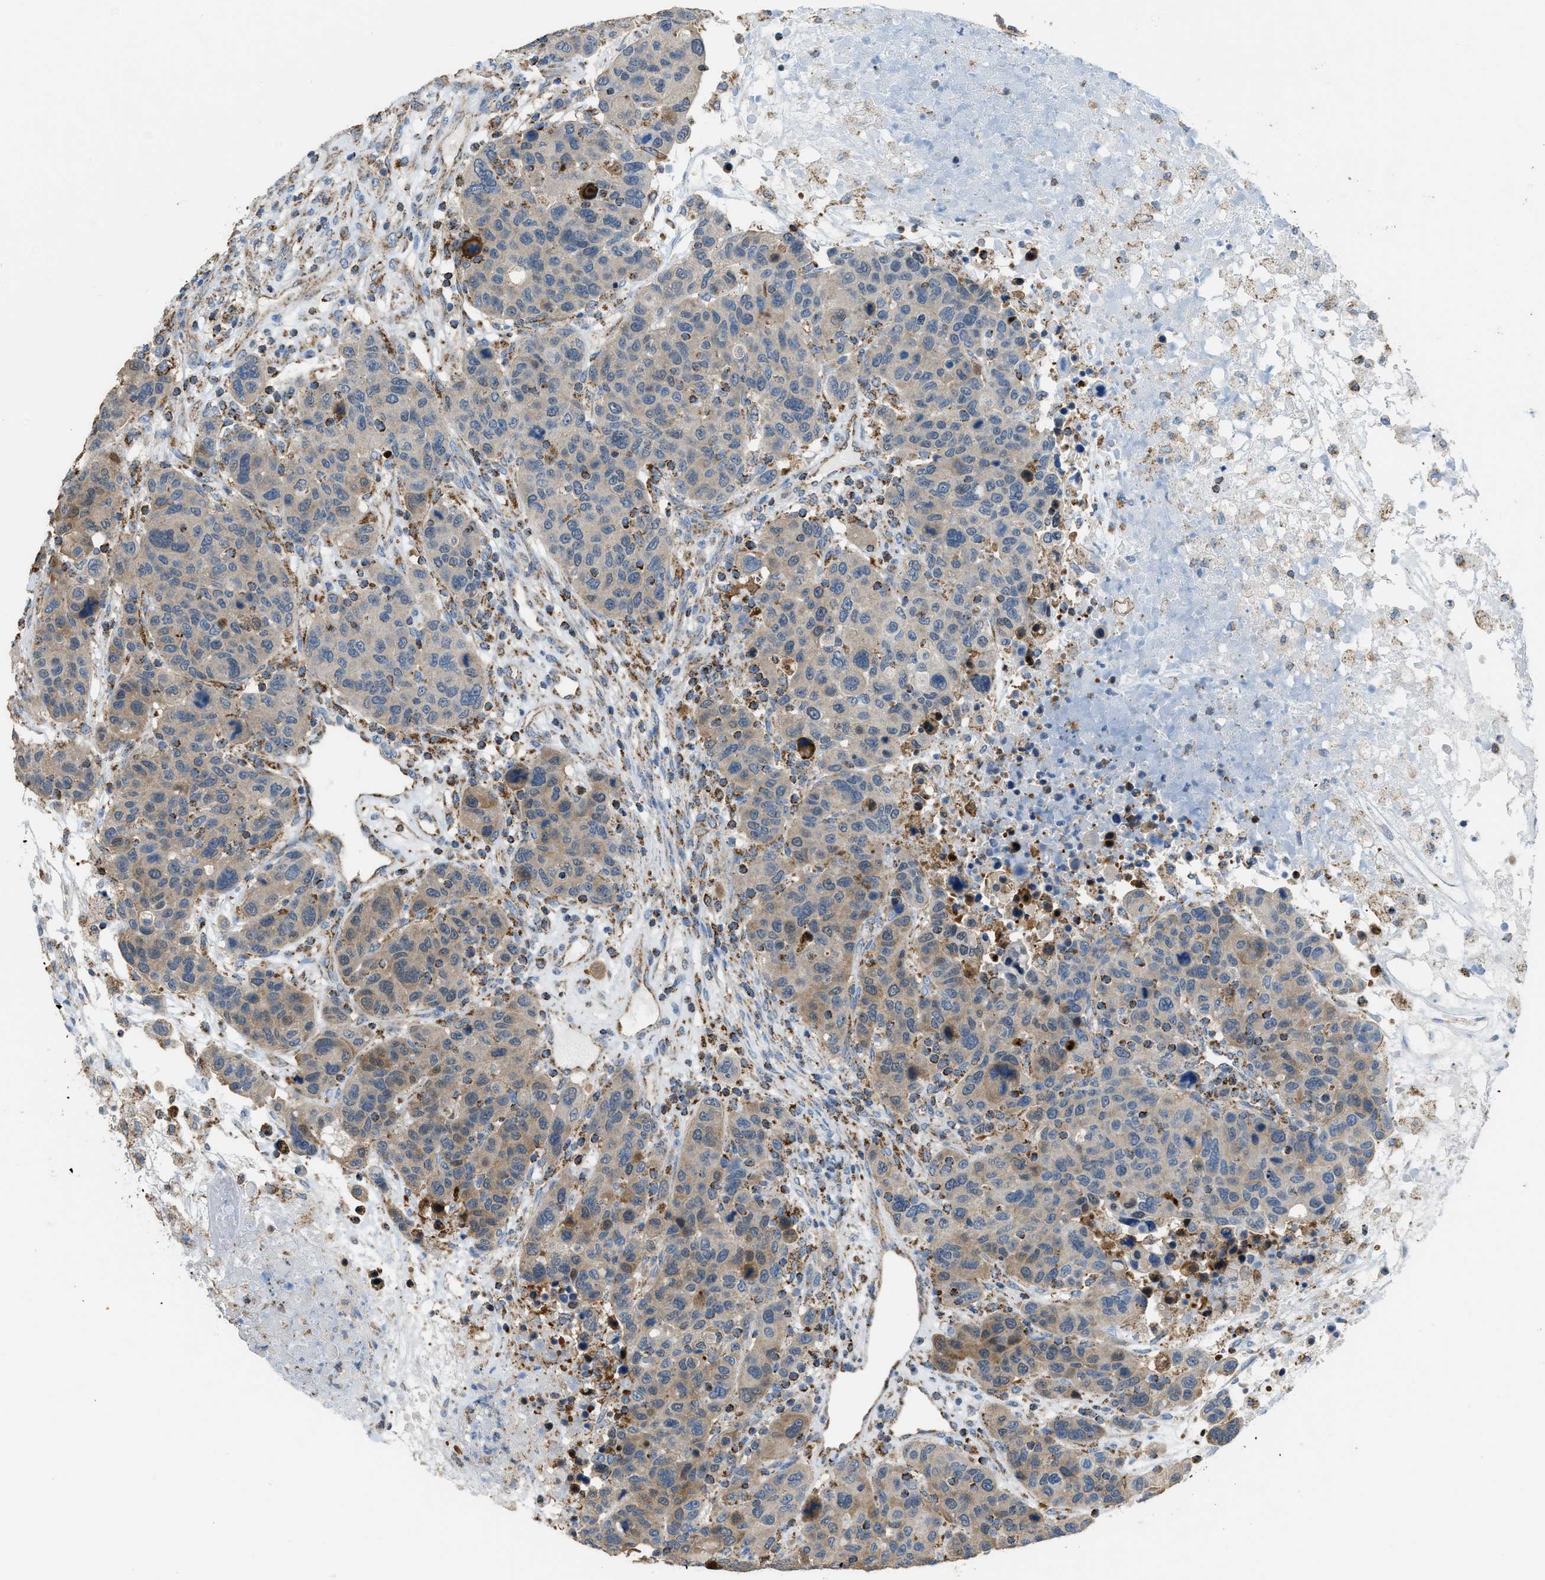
{"staining": {"intensity": "weak", "quantity": ">75%", "location": "cytoplasmic/membranous"}, "tissue": "breast cancer", "cell_type": "Tumor cells", "image_type": "cancer", "snomed": [{"axis": "morphology", "description": "Duct carcinoma"}, {"axis": "topography", "description": "Breast"}], "caption": "About >75% of tumor cells in human breast cancer reveal weak cytoplasmic/membranous protein expression as visualized by brown immunohistochemical staining.", "gene": "ETFB", "patient": {"sex": "female", "age": 37}}